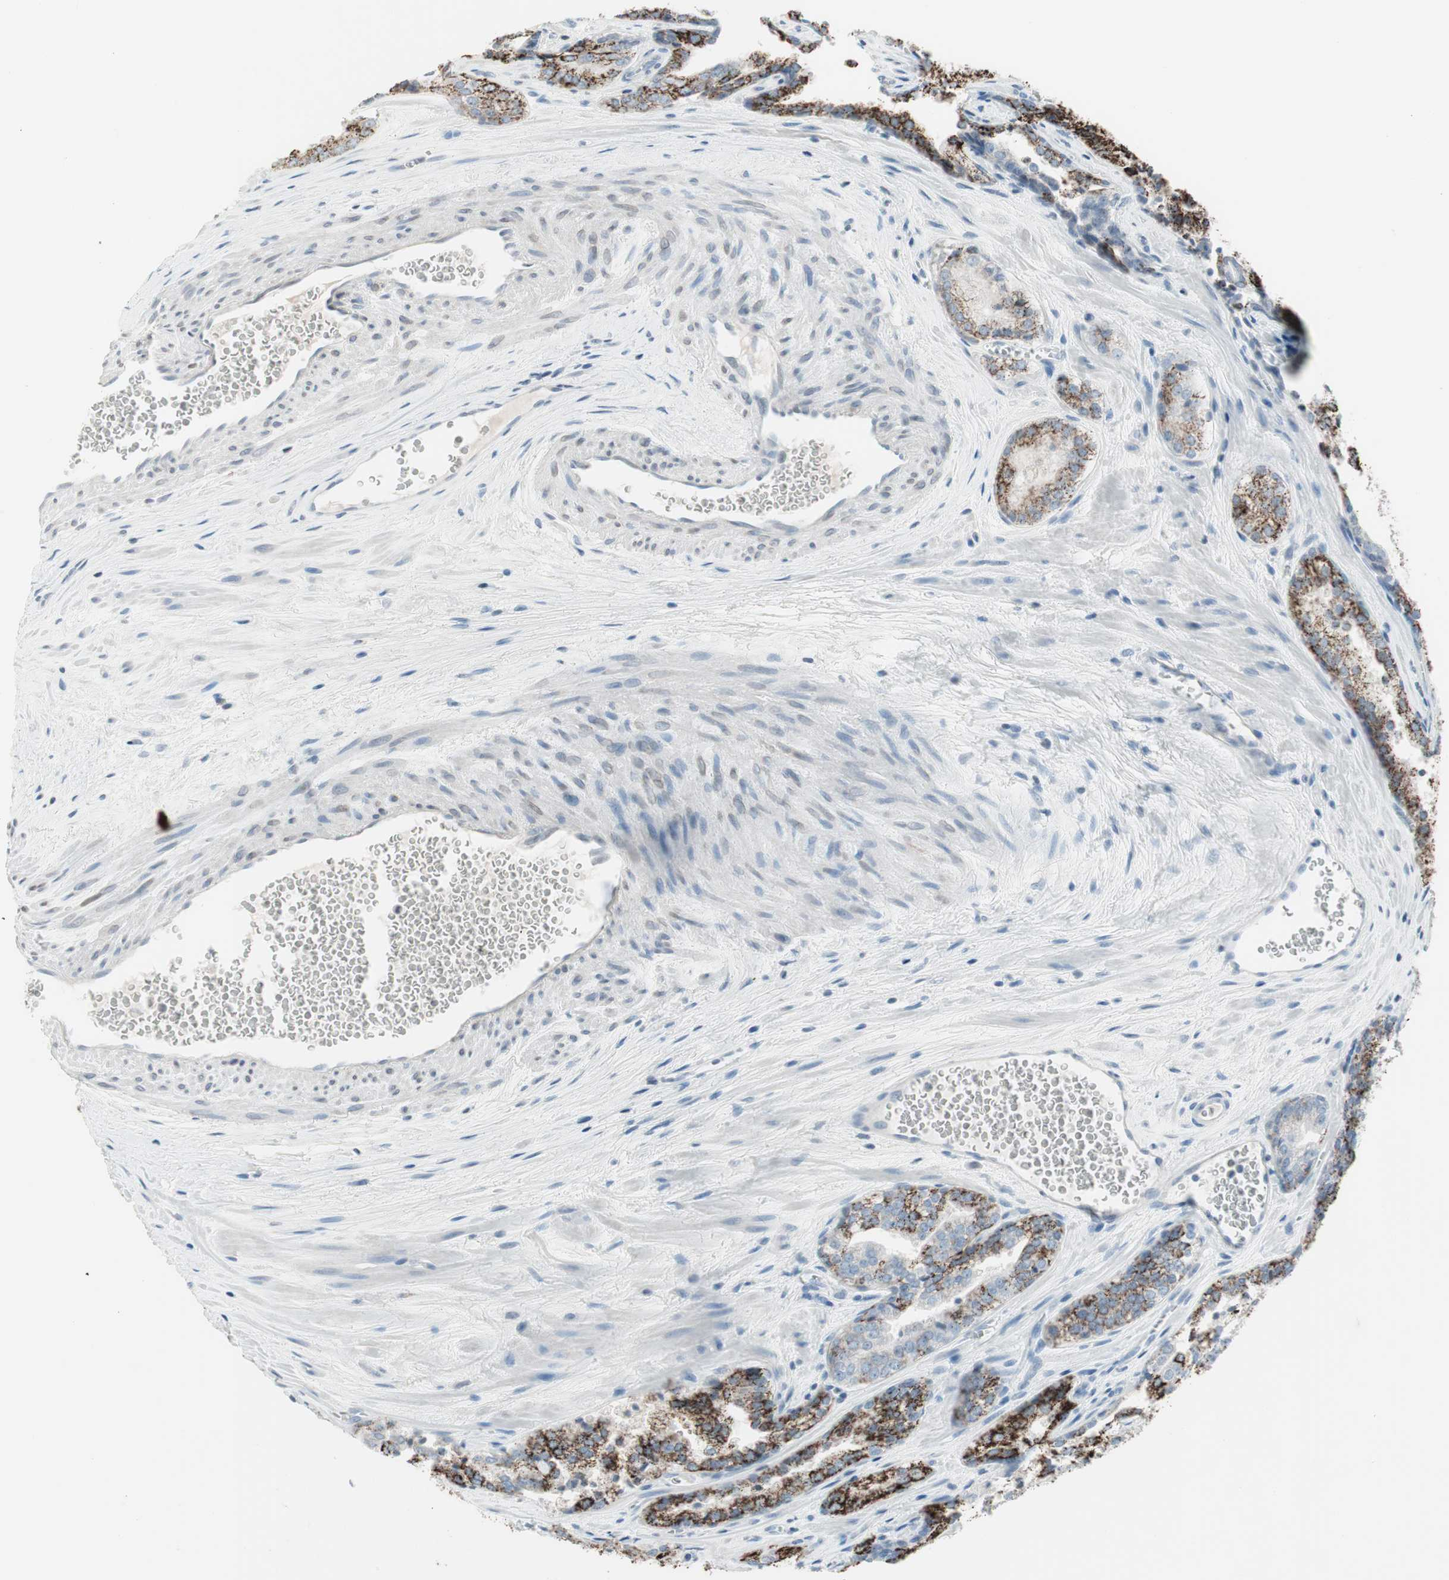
{"staining": {"intensity": "strong", "quantity": ">75%", "location": "cytoplasmic/membranous"}, "tissue": "prostate cancer", "cell_type": "Tumor cells", "image_type": "cancer", "snomed": [{"axis": "morphology", "description": "Adenocarcinoma, Low grade"}, {"axis": "topography", "description": "Prostate"}], "caption": "Low-grade adenocarcinoma (prostate) stained for a protein reveals strong cytoplasmic/membranous positivity in tumor cells.", "gene": "ARG2", "patient": {"sex": "male", "age": 60}}